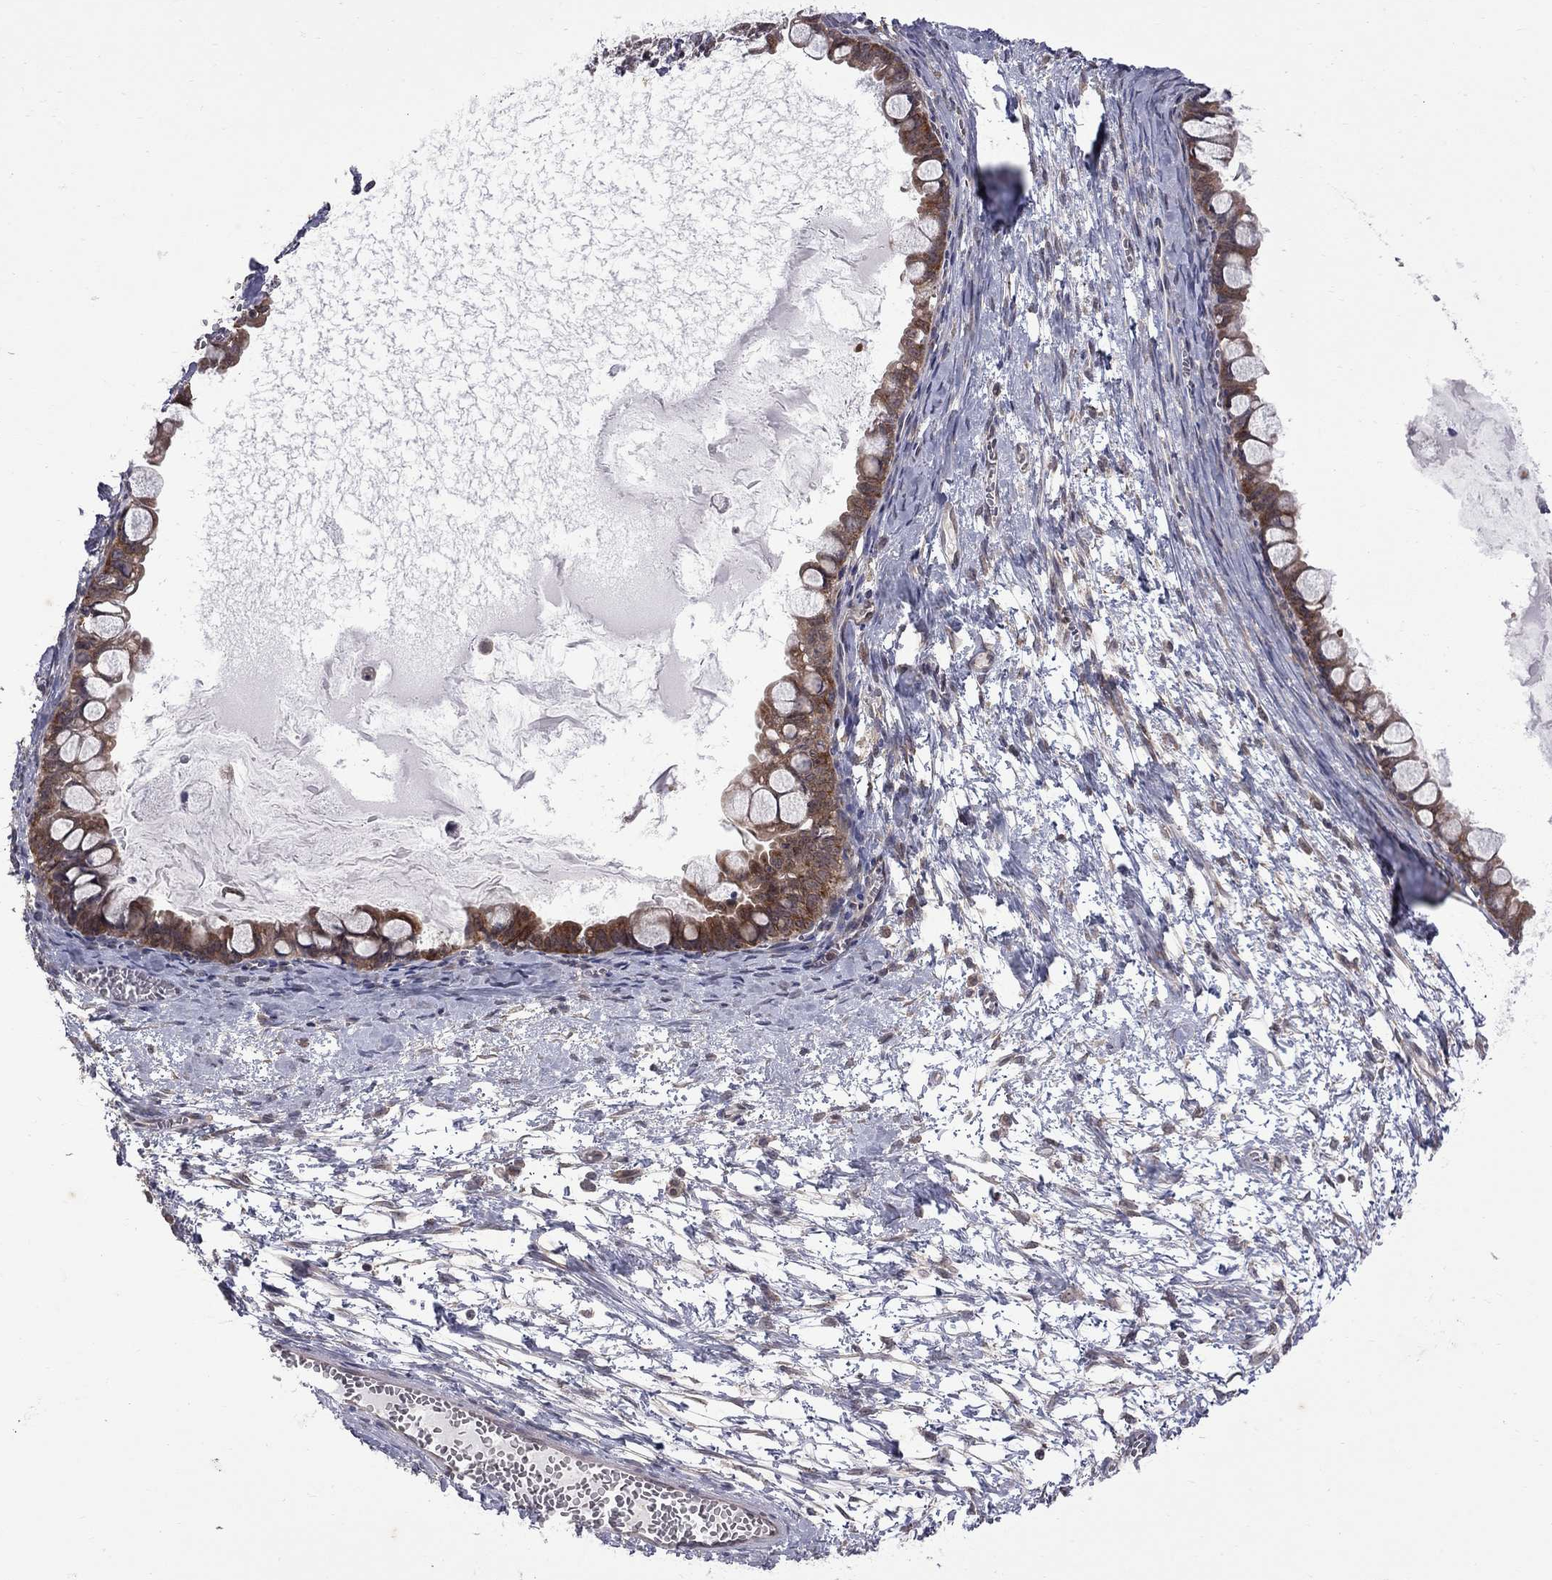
{"staining": {"intensity": "strong", "quantity": ">75%", "location": "cytoplasmic/membranous"}, "tissue": "ovarian cancer", "cell_type": "Tumor cells", "image_type": "cancer", "snomed": [{"axis": "morphology", "description": "Cystadenocarcinoma, mucinous, NOS"}, {"axis": "topography", "description": "Ovary"}], "caption": "Human mucinous cystadenocarcinoma (ovarian) stained with a brown dye reveals strong cytoplasmic/membranous positive expression in about >75% of tumor cells.", "gene": "NAA50", "patient": {"sex": "female", "age": 63}}